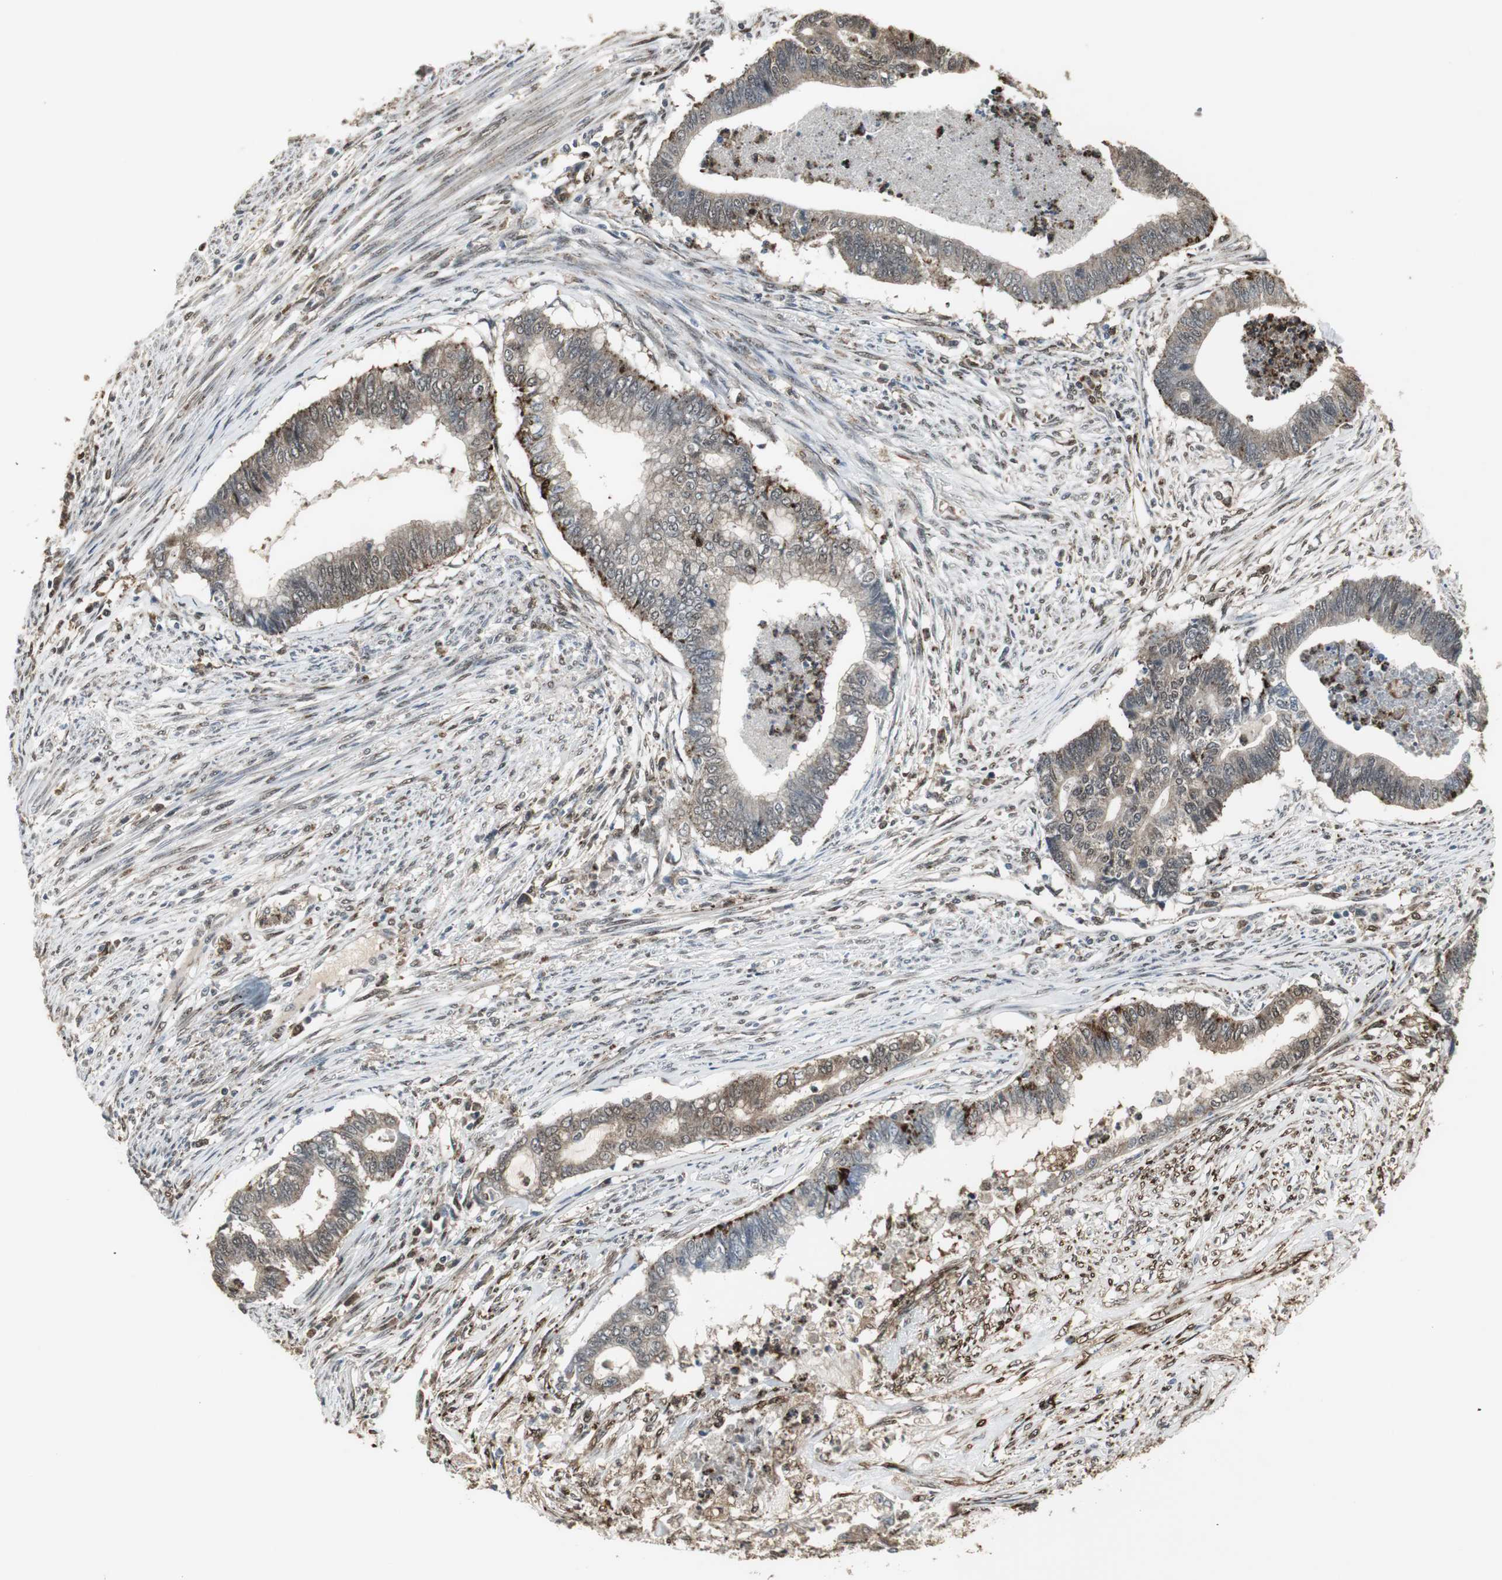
{"staining": {"intensity": "moderate", "quantity": ">75%", "location": "cytoplasmic/membranous,nuclear"}, "tissue": "endometrial cancer", "cell_type": "Tumor cells", "image_type": "cancer", "snomed": [{"axis": "morphology", "description": "Adenocarcinoma, NOS"}, {"axis": "topography", "description": "Endometrium"}], "caption": "Brown immunohistochemical staining in human endometrial adenocarcinoma reveals moderate cytoplasmic/membranous and nuclear expression in about >75% of tumor cells.", "gene": "PLIN3", "patient": {"sex": "female", "age": 79}}